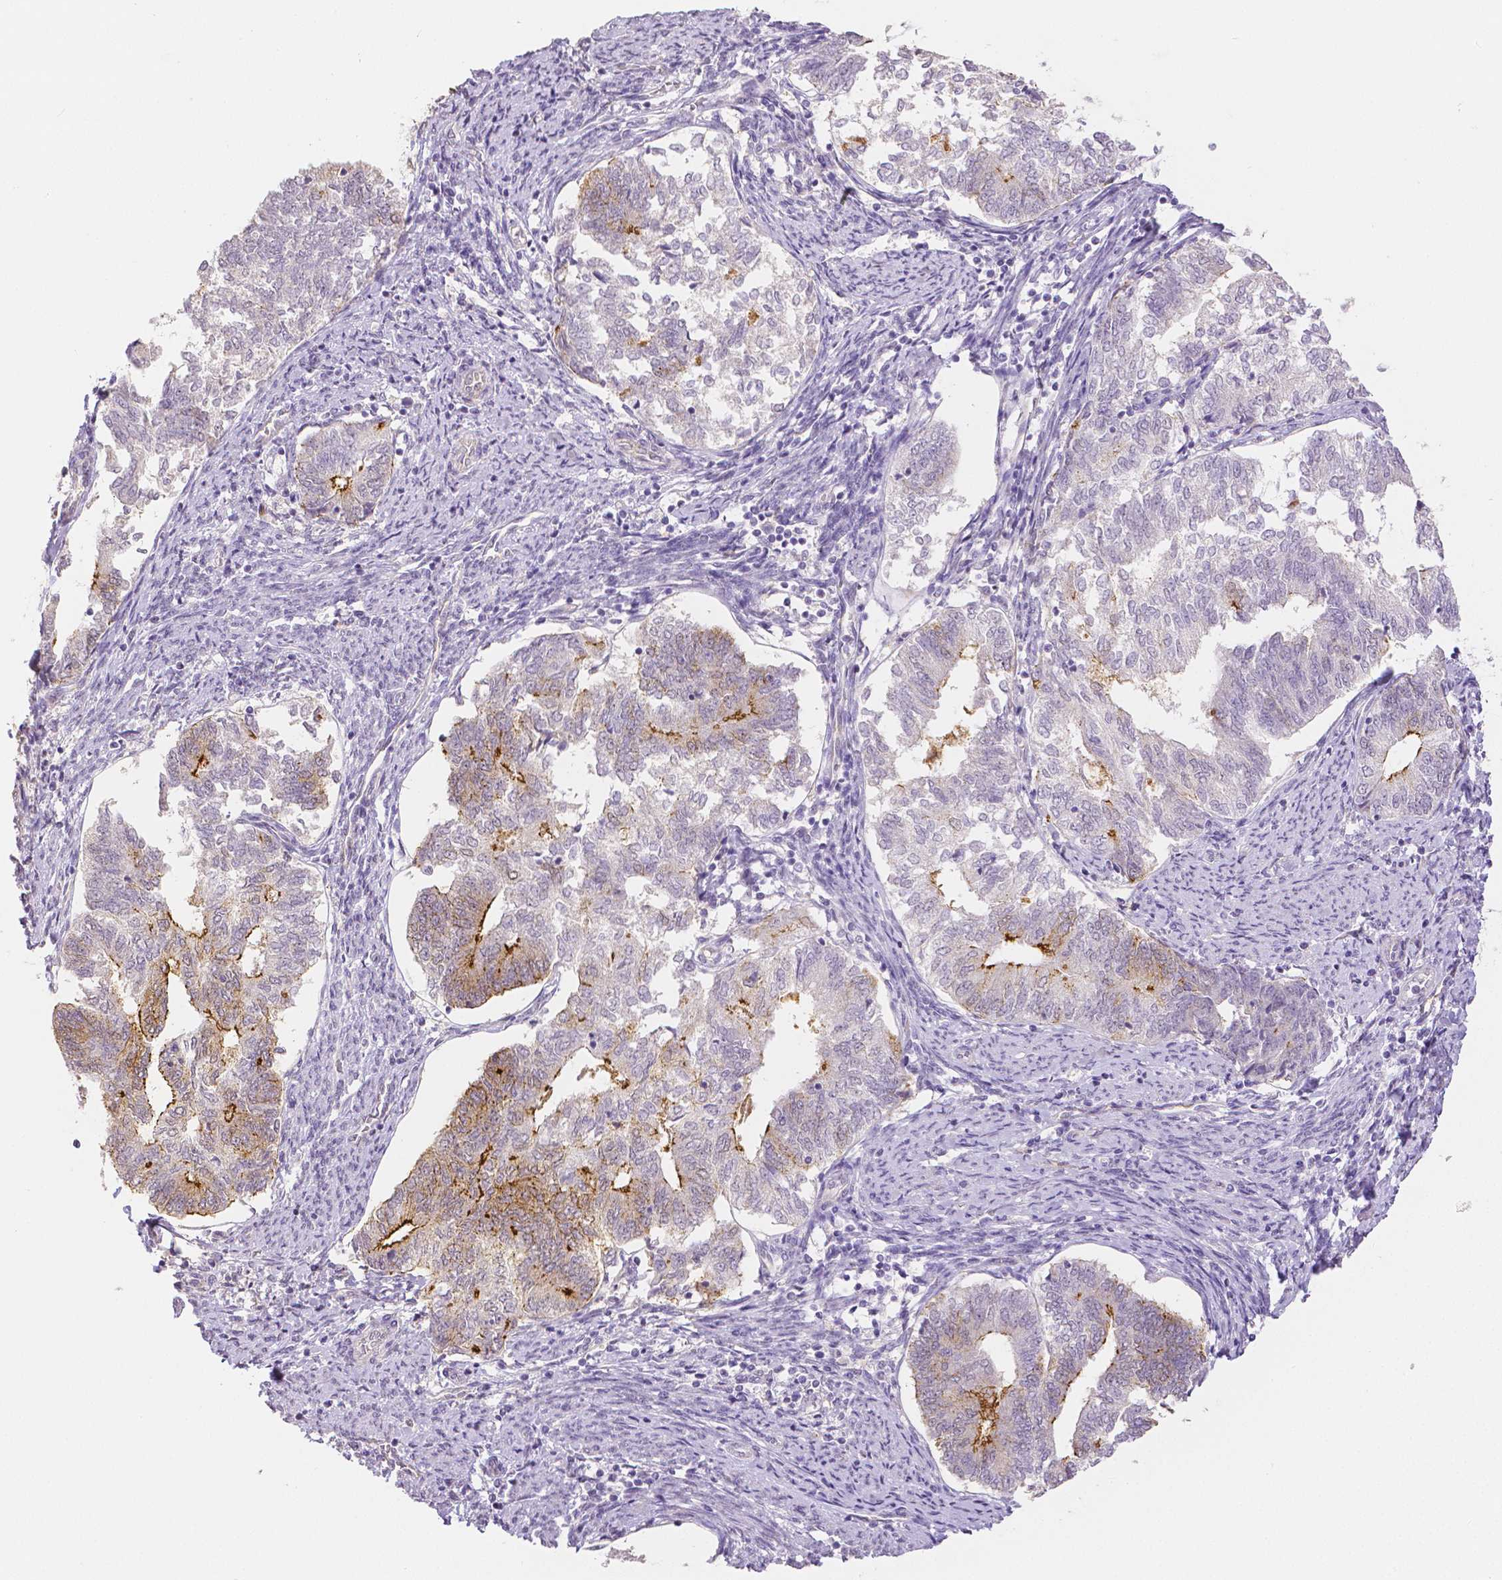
{"staining": {"intensity": "strong", "quantity": "<25%", "location": "cytoplasmic/membranous"}, "tissue": "endometrial cancer", "cell_type": "Tumor cells", "image_type": "cancer", "snomed": [{"axis": "morphology", "description": "Adenocarcinoma, NOS"}, {"axis": "topography", "description": "Endometrium"}], "caption": "Human endometrial cancer (adenocarcinoma) stained with a protein marker displays strong staining in tumor cells.", "gene": "OCLN", "patient": {"sex": "female", "age": 65}}